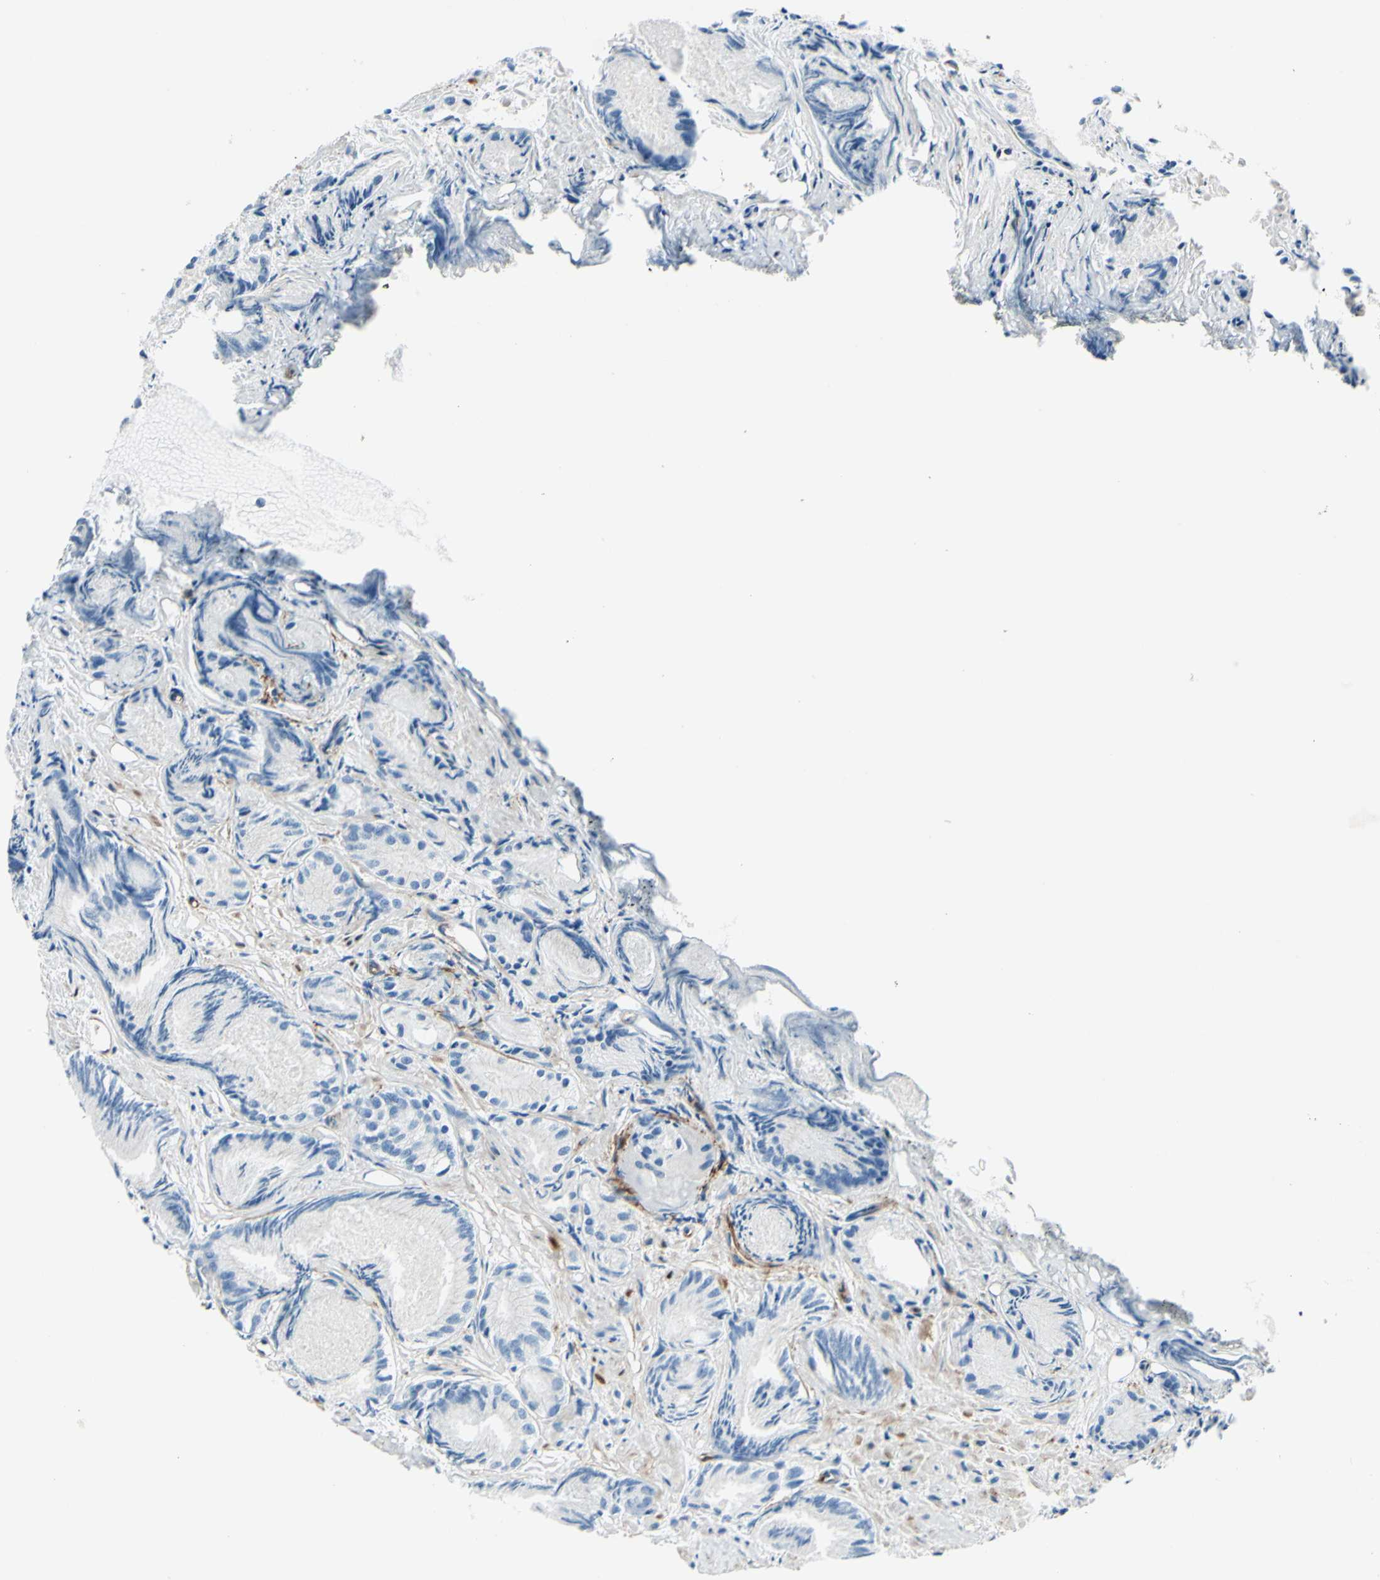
{"staining": {"intensity": "negative", "quantity": "none", "location": "none"}, "tissue": "prostate cancer", "cell_type": "Tumor cells", "image_type": "cancer", "snomed": [{"axis": "morphology", "description": "Adenocarcinoma, Low grade"}, {"axis": "topography", "description": "Prostate"}], "caption": "Tumor cells show no significant positivity in prostate low-grade adenocarcinoma.", "gene": "PTH2R", "patient": {"sex": "male", "age": 72}}